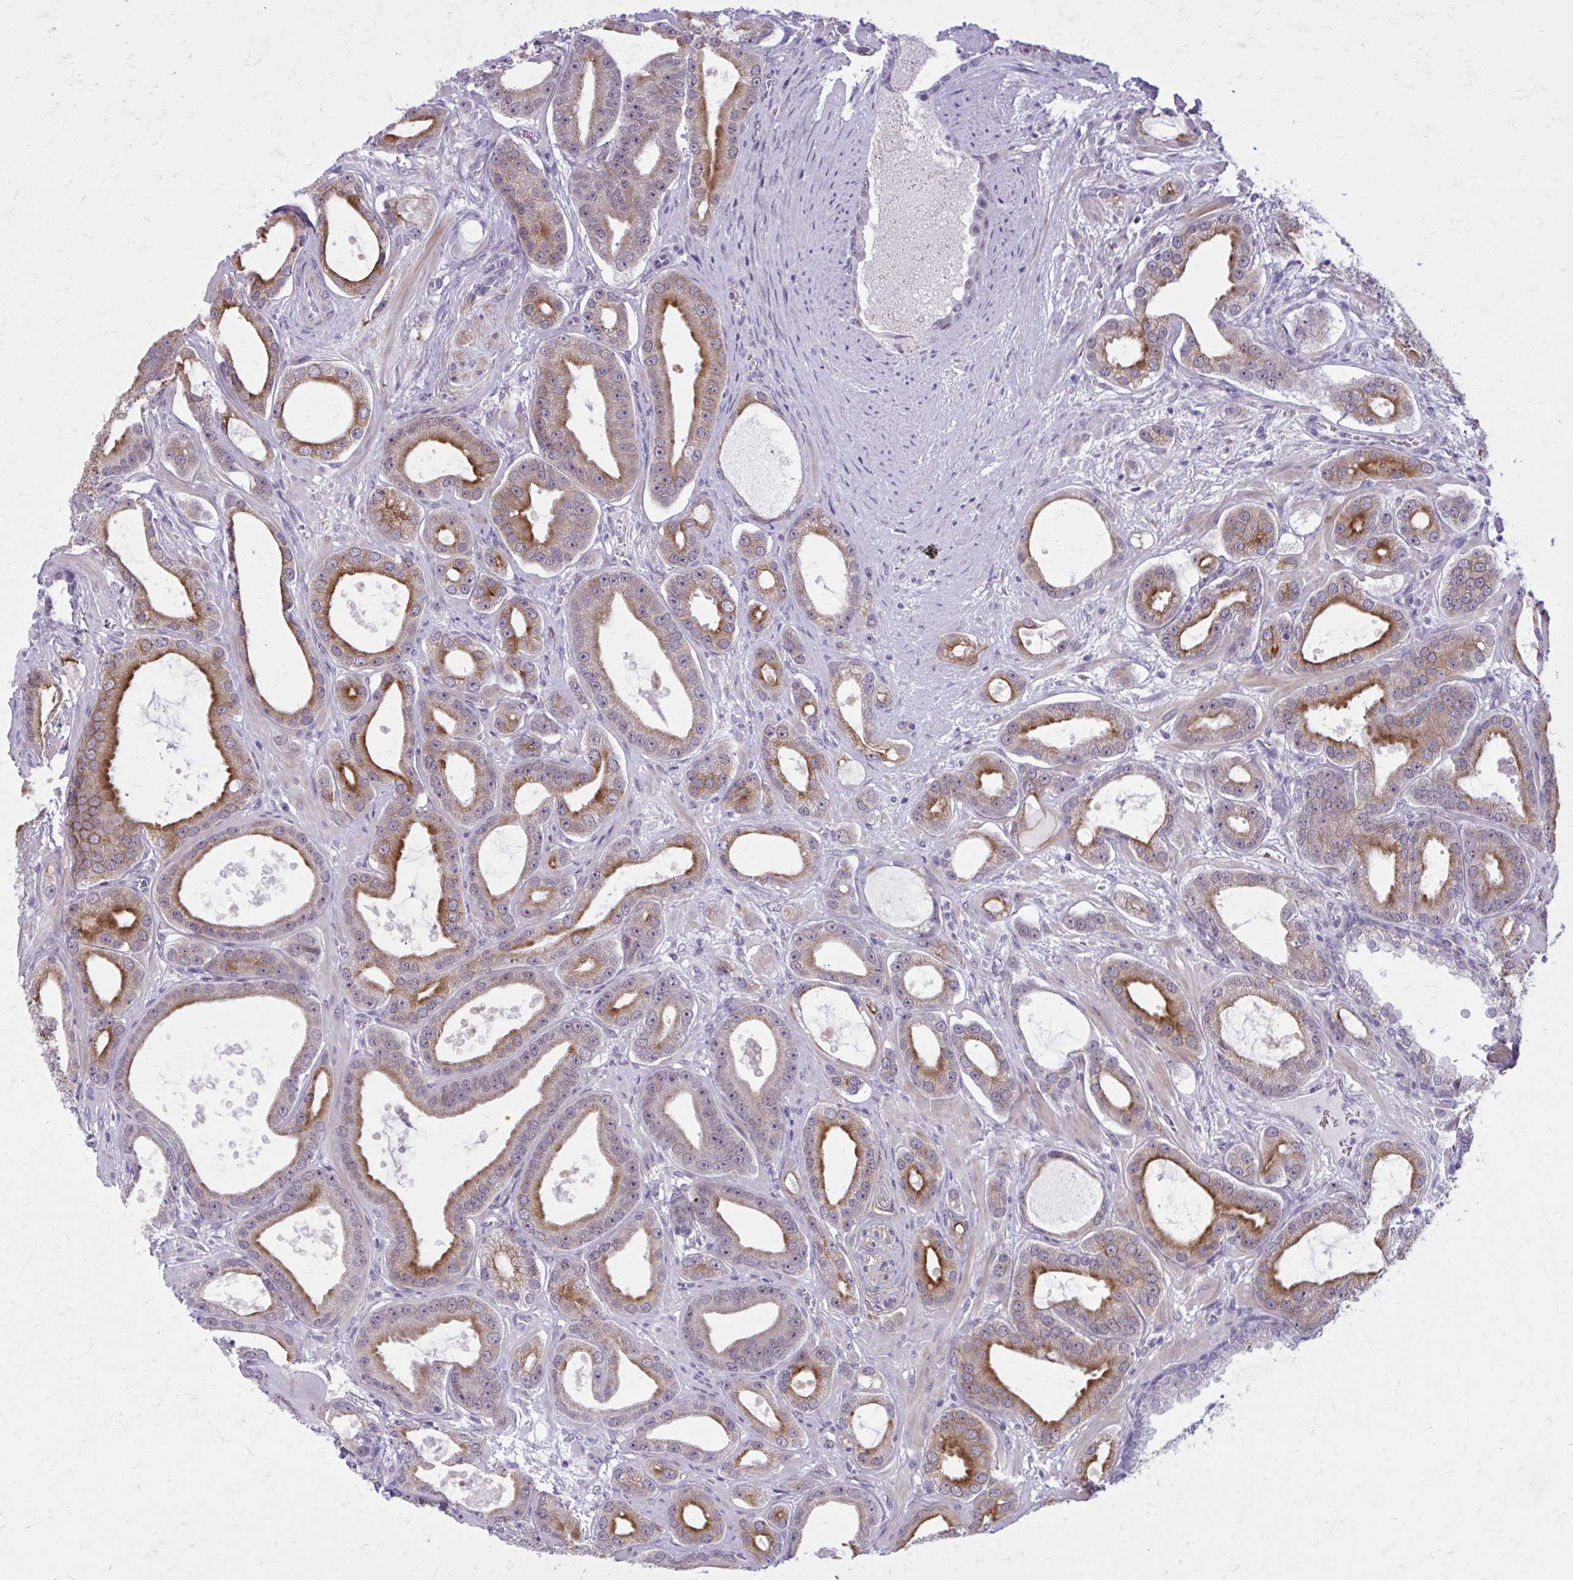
{"staining": {"intensity": "moderate", "quantity": "25%-75%", "location": "cytoplasmic/membranous"}, "tissue": "prostate cancer", "cell_type": "Tumor cells", "image_type": "cancer", "snomed": [{"axis": "morphology", "description": "Adenocarcinoma, High grade"}, {"axis": "topography", "description": "Prostate"}], "caption": "Moderate cytoplasmic/membranous expression is appreciated in approximately 25%-75% of tumor cells in prostate cancer.", "gene": "NUMBL", "patient": {"sex": "male", "age": 65}}